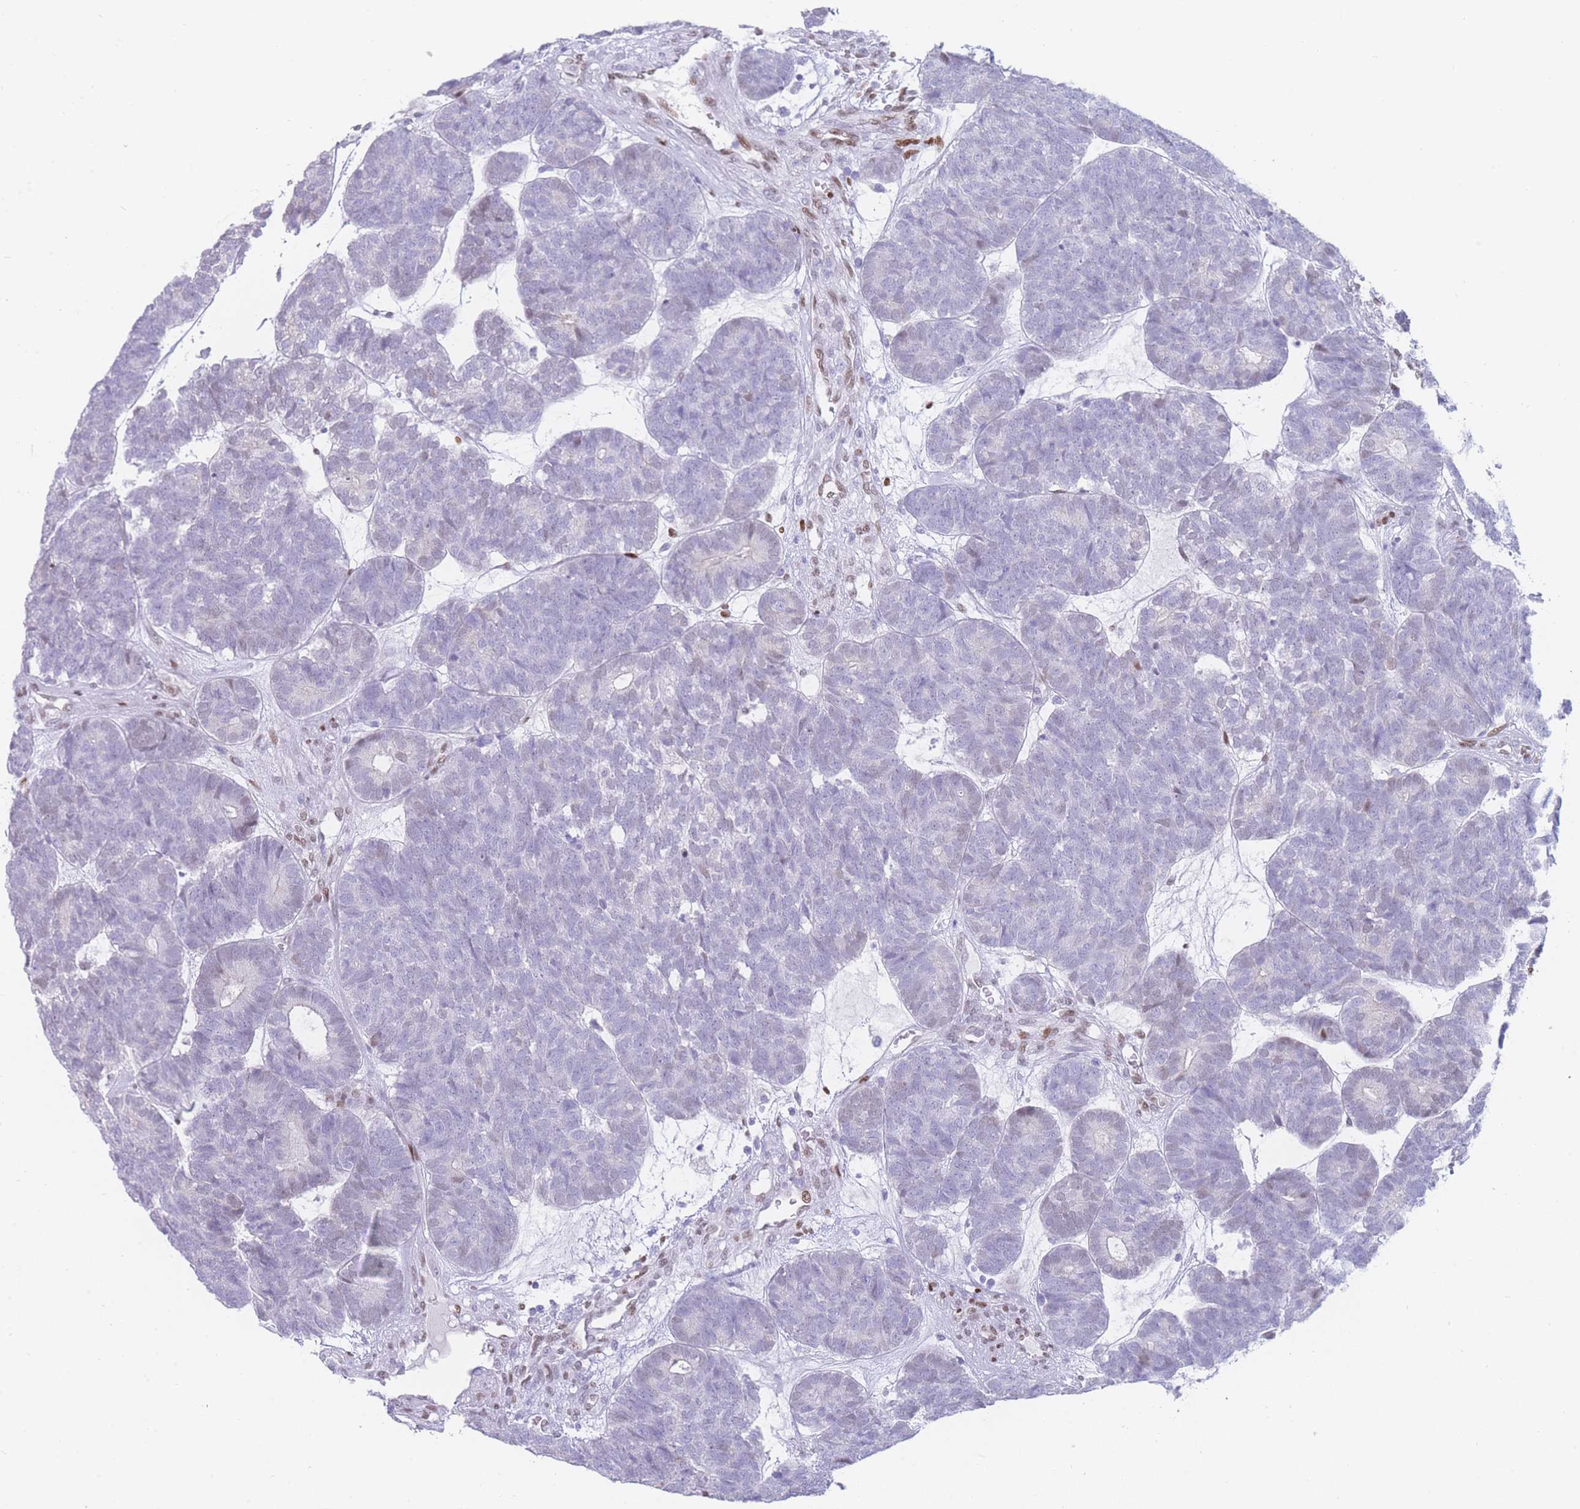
{"staining": {"intensity": "negative", "quantity": "none", "location": "none"}, "tissue": "head and neck cancer", "cell_type": "Tumor cells", "image_type": "cancer", "snomed": [{"axis": "morphology", "description": "Adenocarcinoma, NOS"}, {"axis": "topography", "description": "Head-Neck"}], "caption": "This is an IHC histopathology image of human head and neck cancer (adenocarcinoma). There is no staining in tumor cells.", "gene": "PSMB5", "patient": {"sex": "female", "age": 81}}